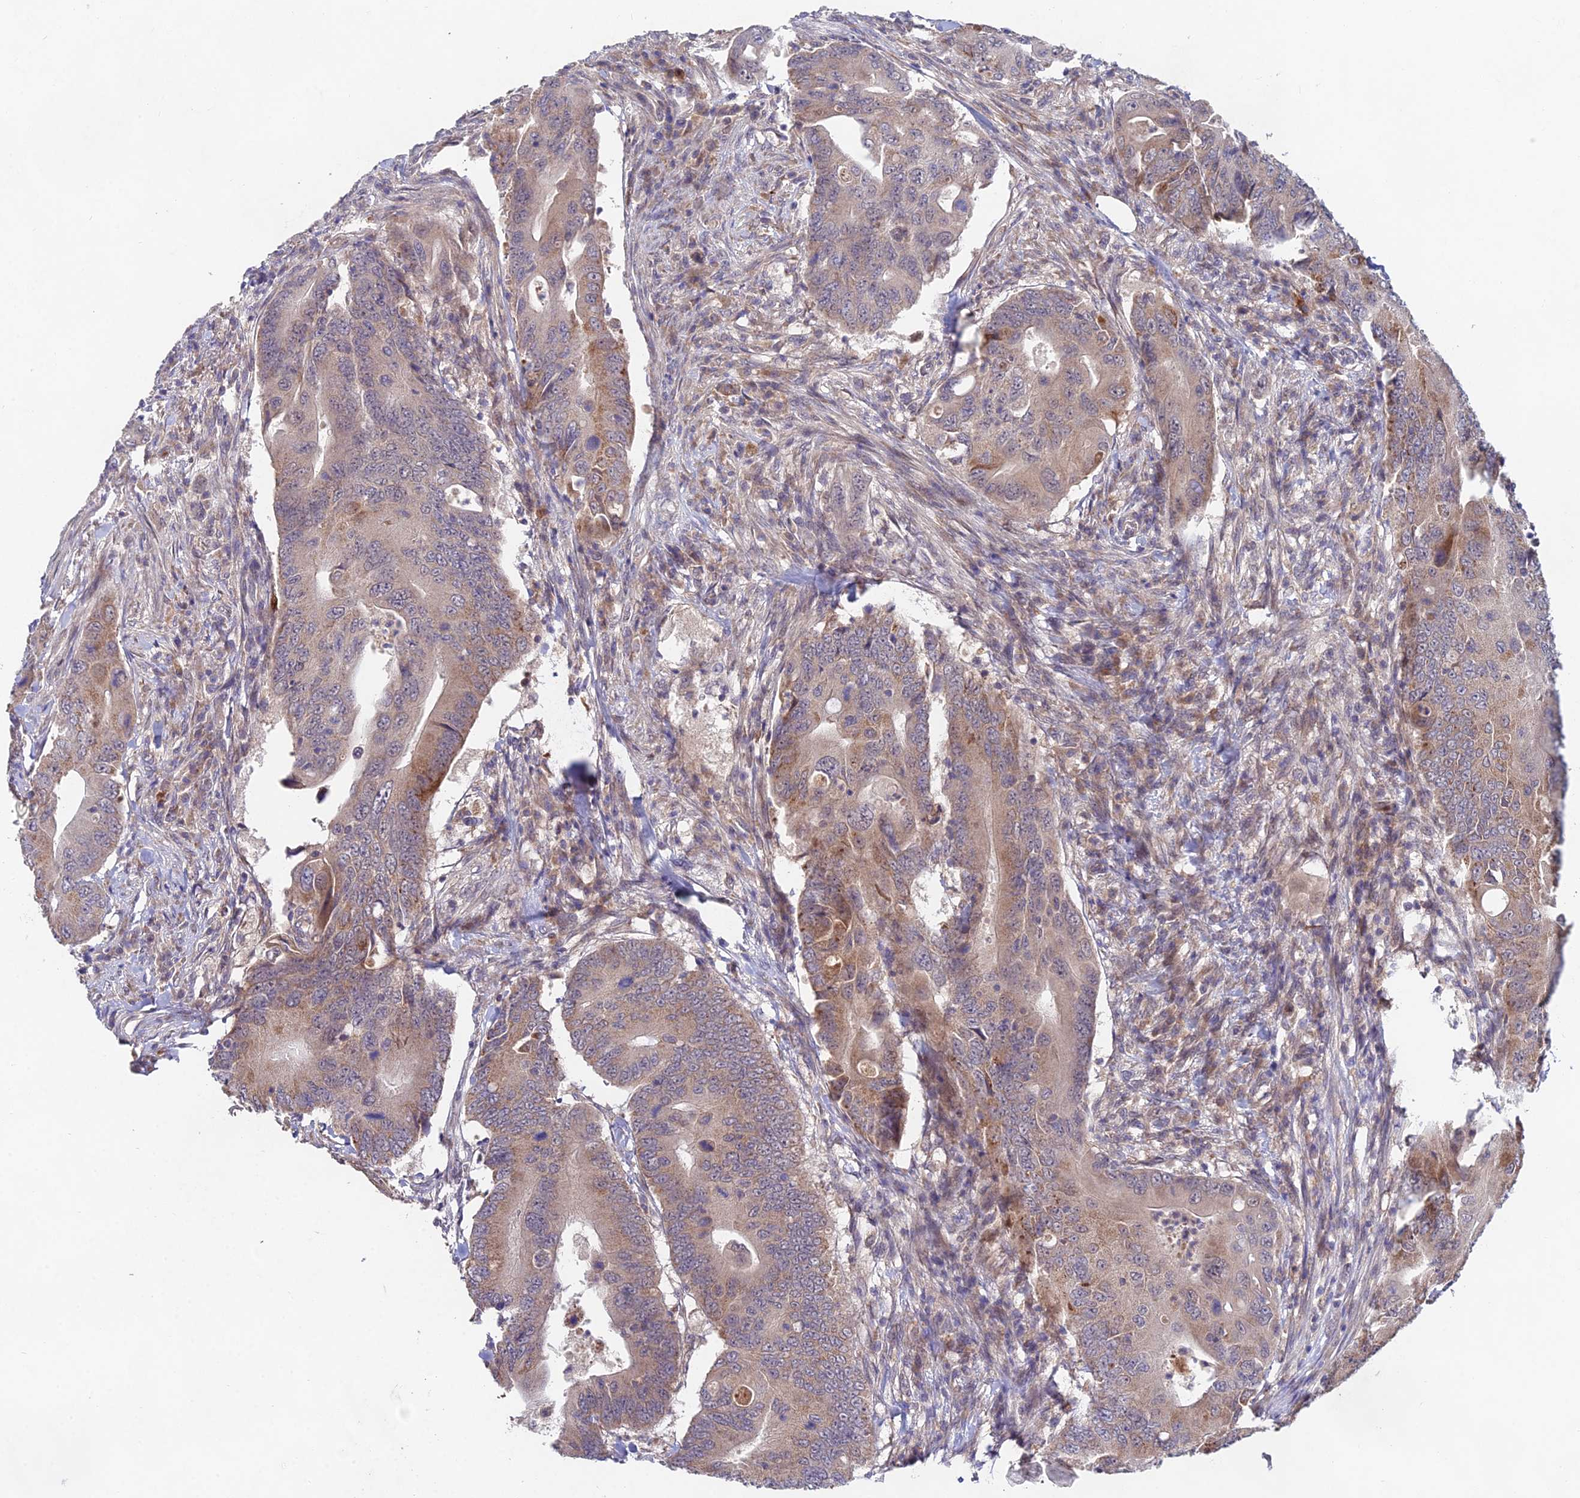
{"staining": {"intensity": "moderate", "quantity": "<25%", "location": "cytoplasmic/membranous"}, "tissue": "colorectal cancer", "cell_type": "Tumor cells", "image_type": "cancer", "snomed": [{"axis": "morphology", "description": "Adenocarcinoma, NOS"}, {"axis": "topography", "description": "Colon"}], "caption": "IHC of human colorectal adenocarcinoma exhibits low levels of moderate cytoplasmic/membranous positivity in approximately <25% of tumor cells.", "gene": "WDR43", "patient": {"sex": "male", "age": 71}}